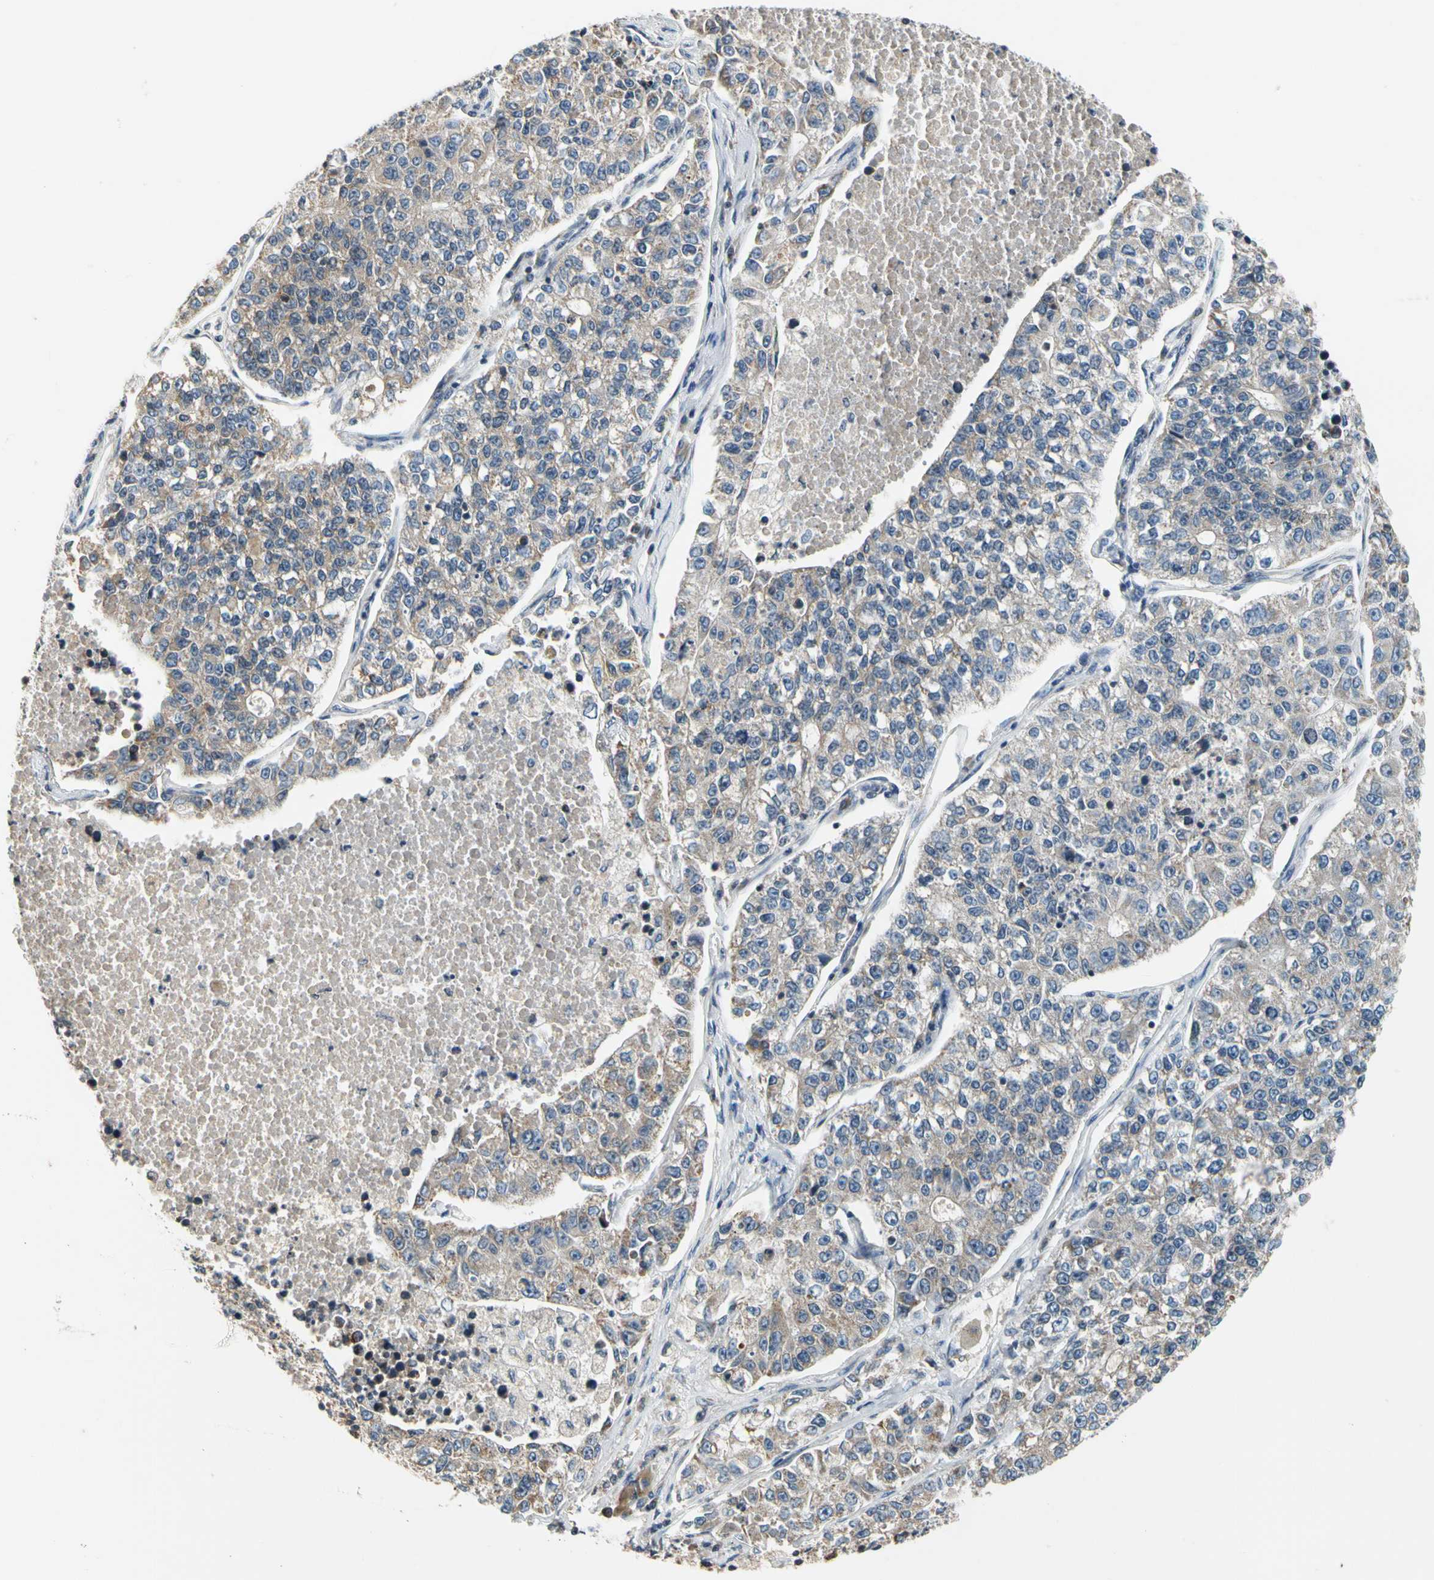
{"staining": {"intensity": "weak", "quantity": "25%-75%", "location": "cytoplasmic/membranous"}, "tissue": "lung cancer", "cell_type": "Tumor cells", "image_type": "cancer", "snomed": [{"axis": "morphology", "description": "Adenocarcinoma, NOS"}, {"axis": "topography", "description": "Lung"}], "caption": "This micrograph demonstrates adenocarcinoma (lung) stained with immunohistochemistry to label a protein in brown. The cytoplasmic/membranous of tumor cells show weak positivity for the protein. Nuclei are counter-stained blue.", "gene": "SOX30", "patient": {"sex": "male", "age": 49}}